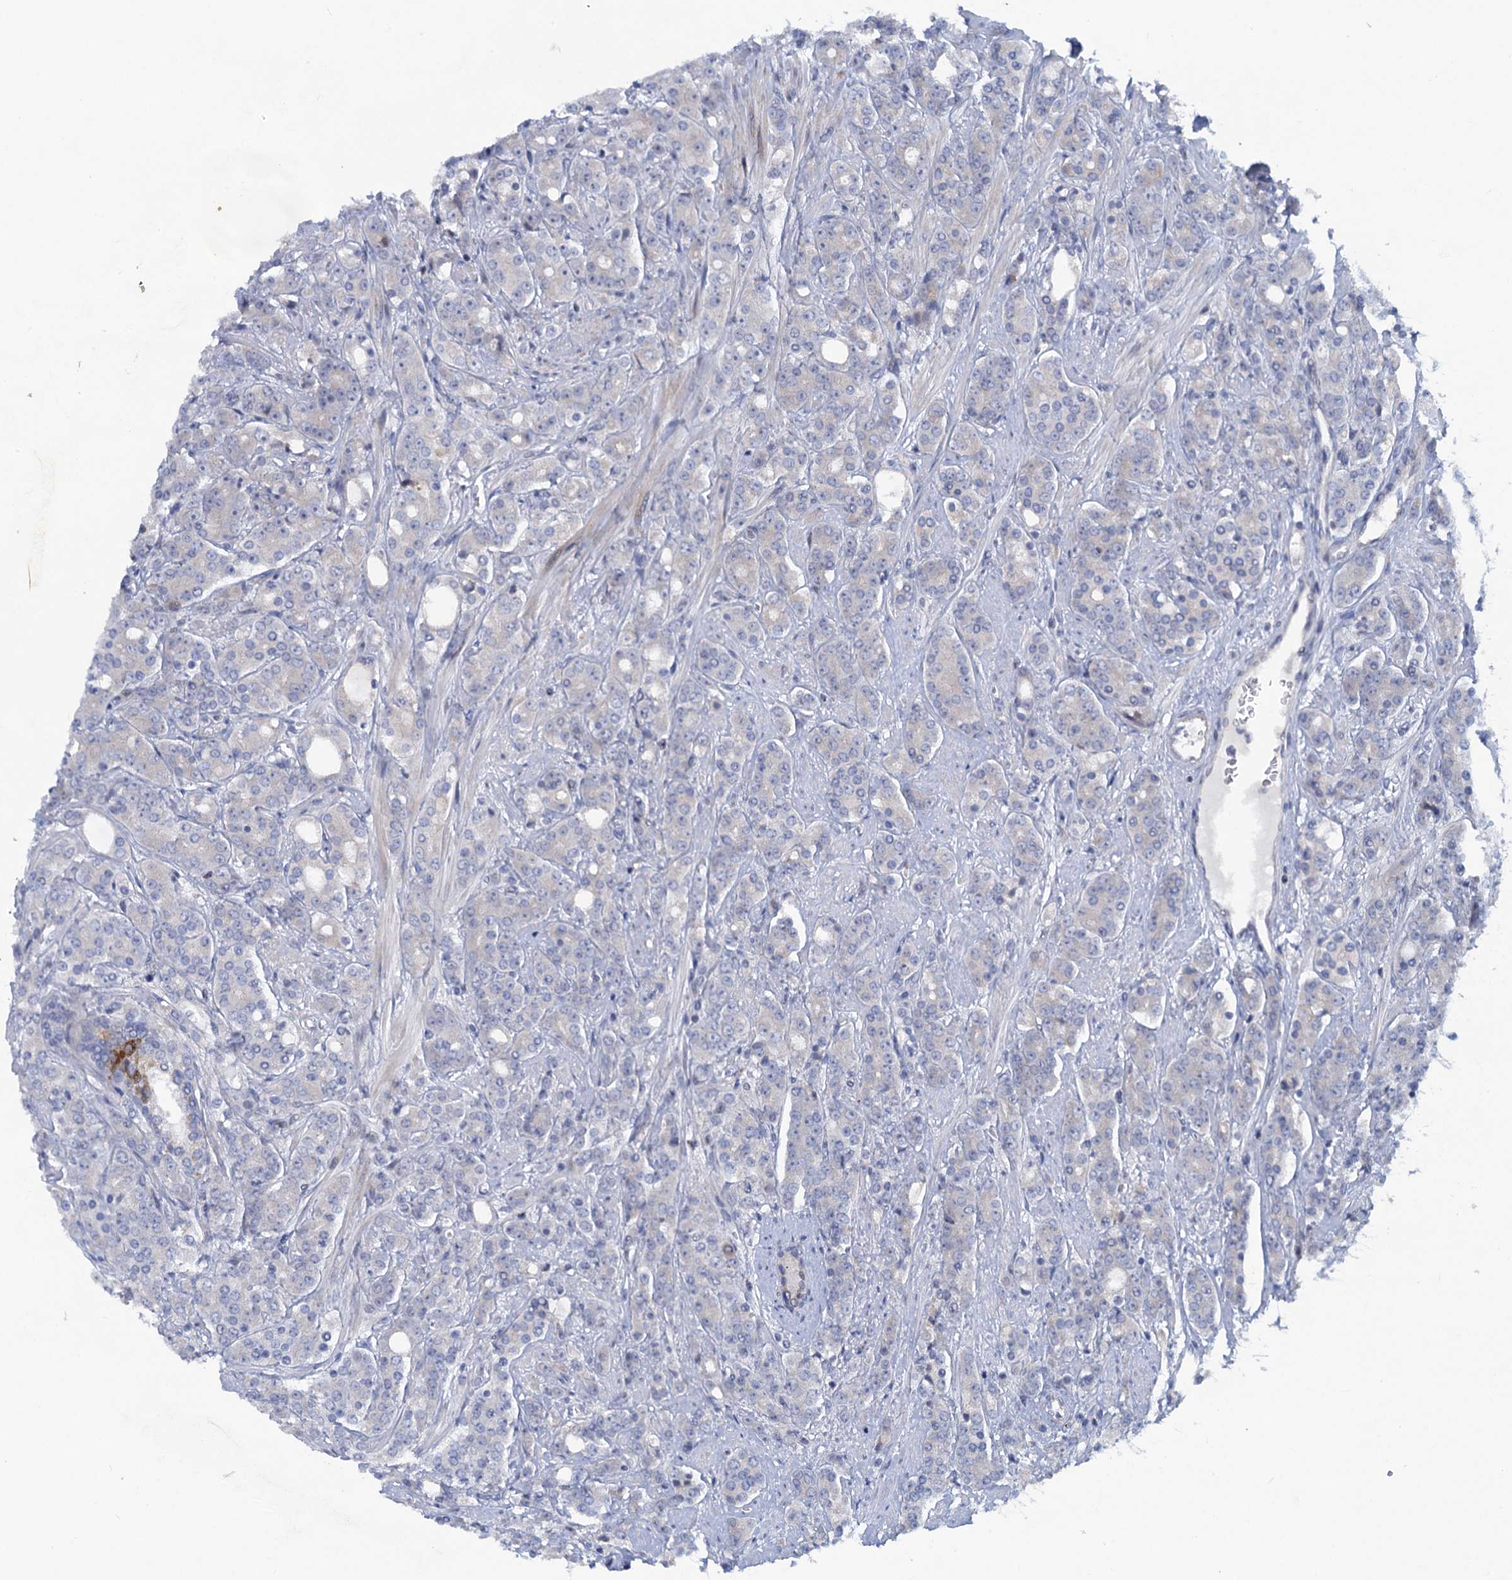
{"staining": {"intensity": "negative", "quantity": "none", "location": "none"}, "tissue": "prostate cancer", "cell_type": "Tumor cells", "image_type": "cancer", "snomed": [{"axis": "morphology", "description": "Adenocarcinoma, High grade"}, {"axis": "topography", "description": "Prostate"}], "caption": "DAB (3,3'-diaminobenzidine) immunohistochemical staining of human prostate high-grade adenocarcinoma displays no significant expression in tumor cells.", "gene": "QPCTL", "patient": {"sex": "male", "age": 62}}